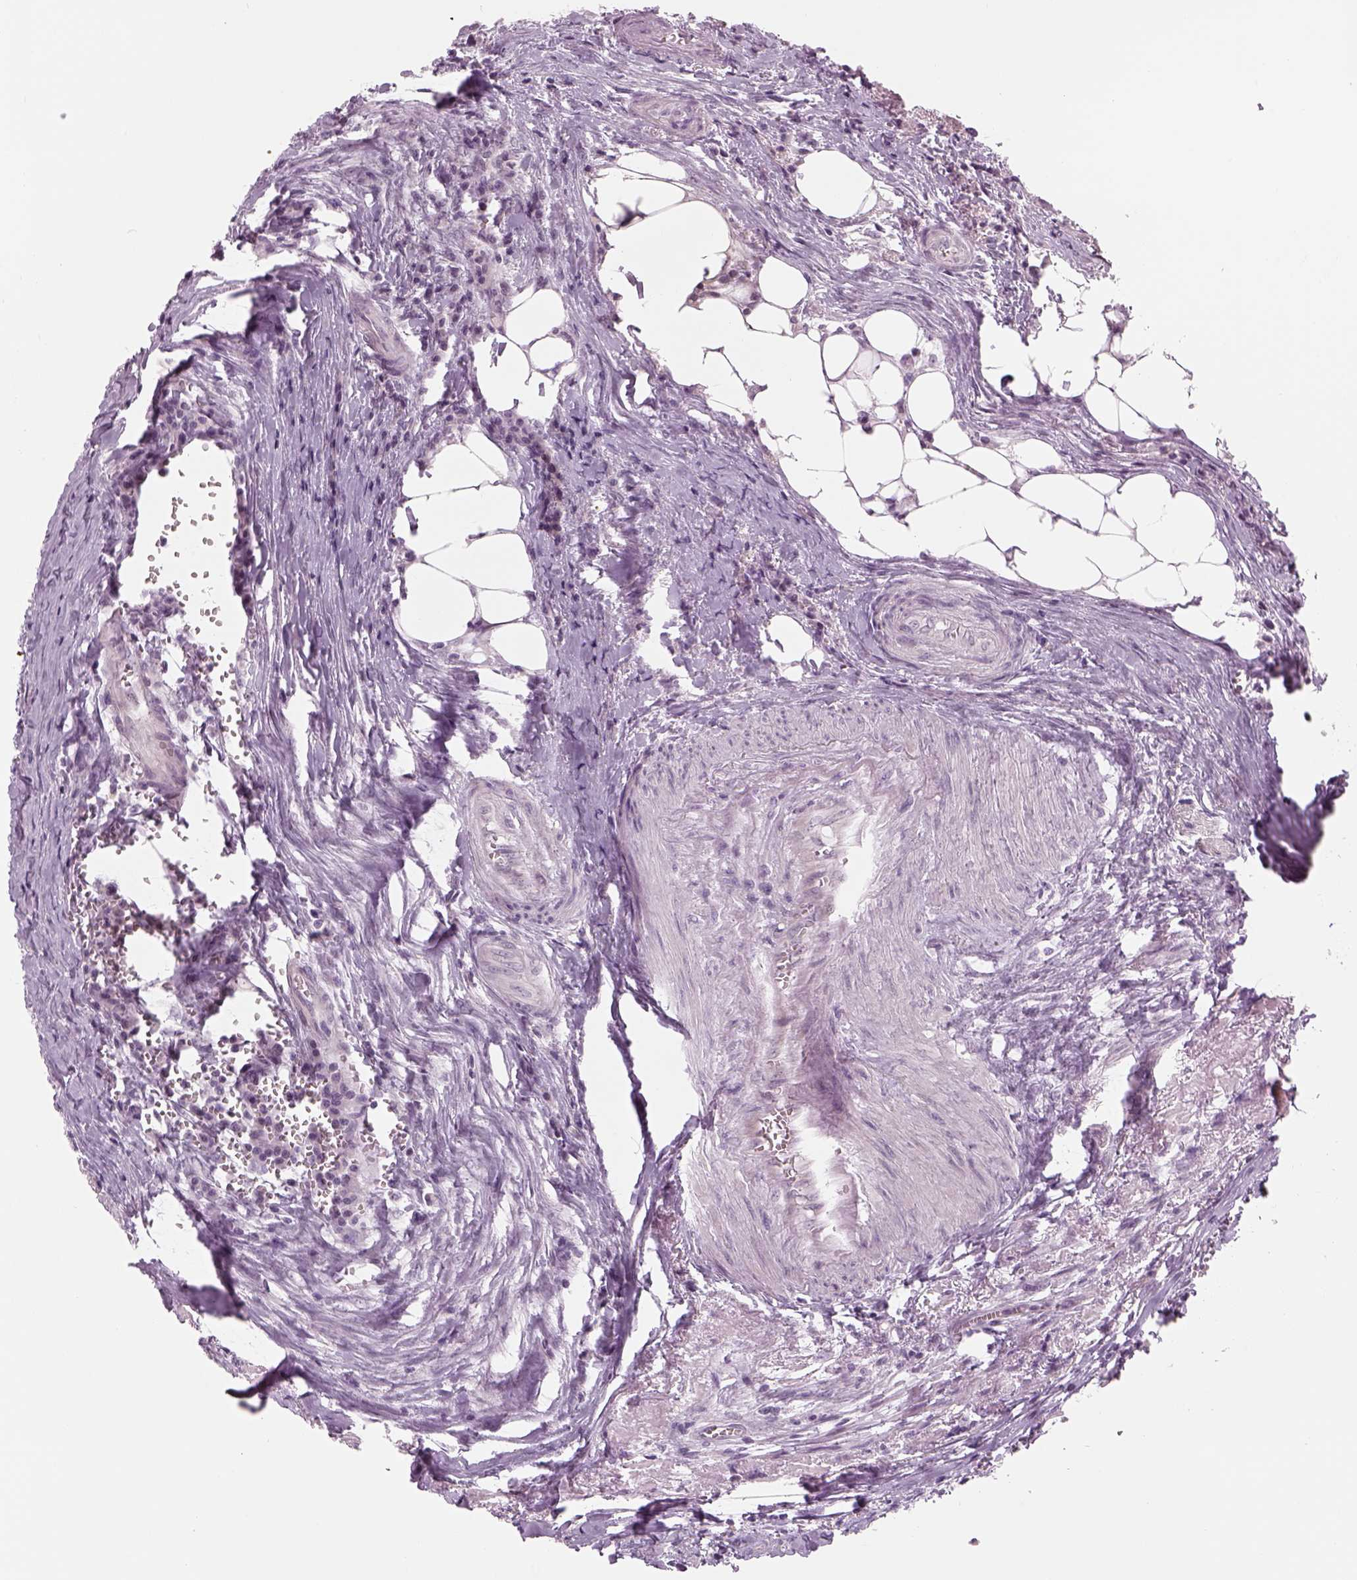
{"staining": {"intensity": "negative", "quantity": "none", "location": "none"}, "tissue": "colorectal cancer", "cell_type": "Tumor cells", "image_type": "cancer", "snomed": [{"axis": "morphology", "description": "Adenocarcinoma, NOS"}, {"axis": "topography", "description": "Colon"}], "caption": "Immunohistochemistry (IHC) of human colorectal cancer shows no positivity in tumor cells.", "gene": "LRRIQ3", "patient": {"sex": "female", "age": 82}}